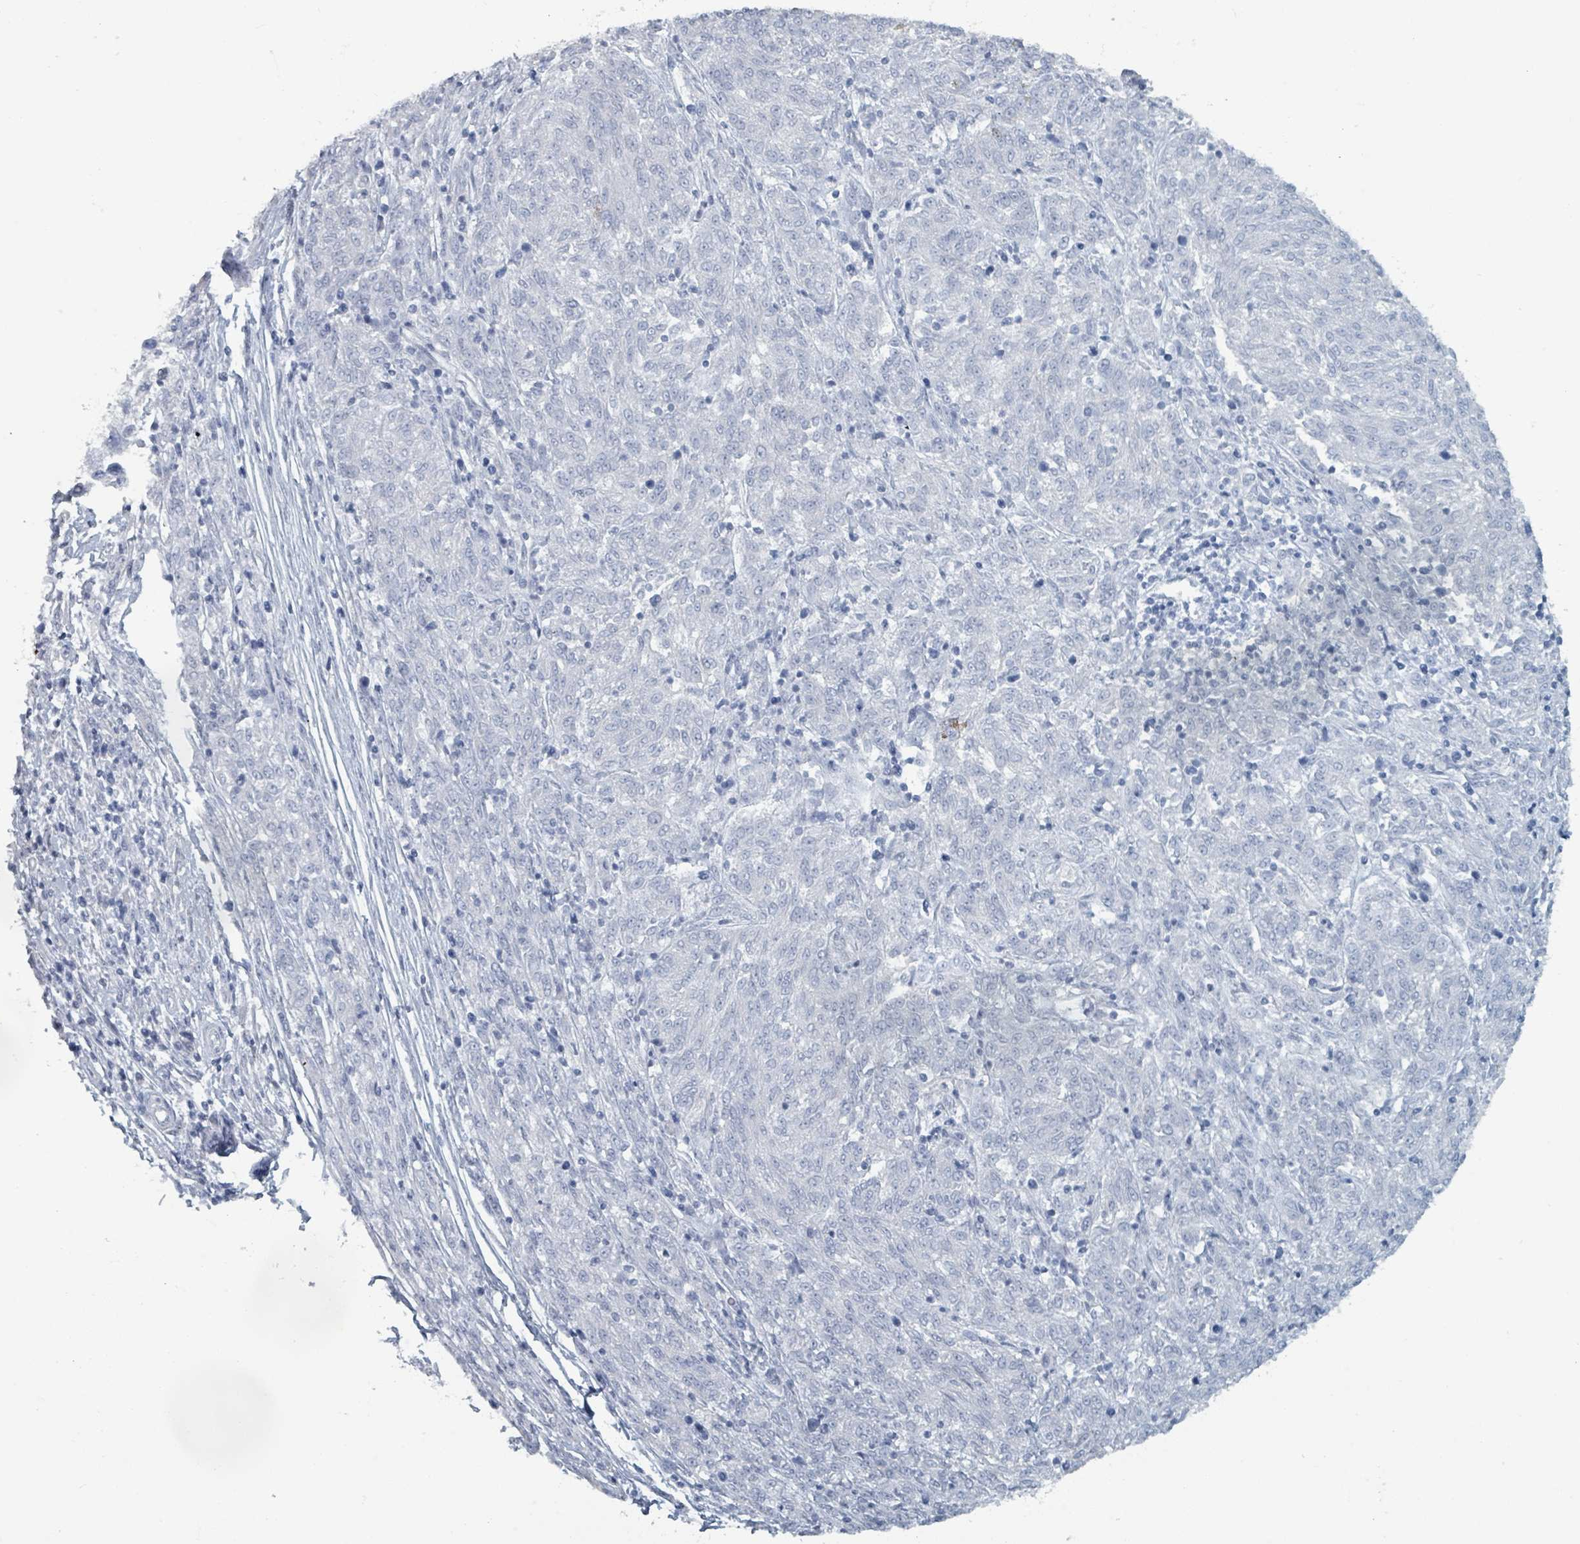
{"staining": {"intensity": "negative", "quantity": "none", "location": "none"}, "tissue": "melanoma", "cell_type": "Tumor cells", "image_type": "cancer", "snomed": [{"axis": "morphology", "description": "Malignant melanoma, NOS"}, {"axis": "topography", "description": "Skin"}], "caption": "Protein analysis of melanoma displays no significant expression in tumor cells. (DAB (3,3'-diaminobenzidine) immunohistochemistry with hematoxylin counter stain).", "gene": "HEATR5A", "patient": {"sex": "female", "age": 72}}